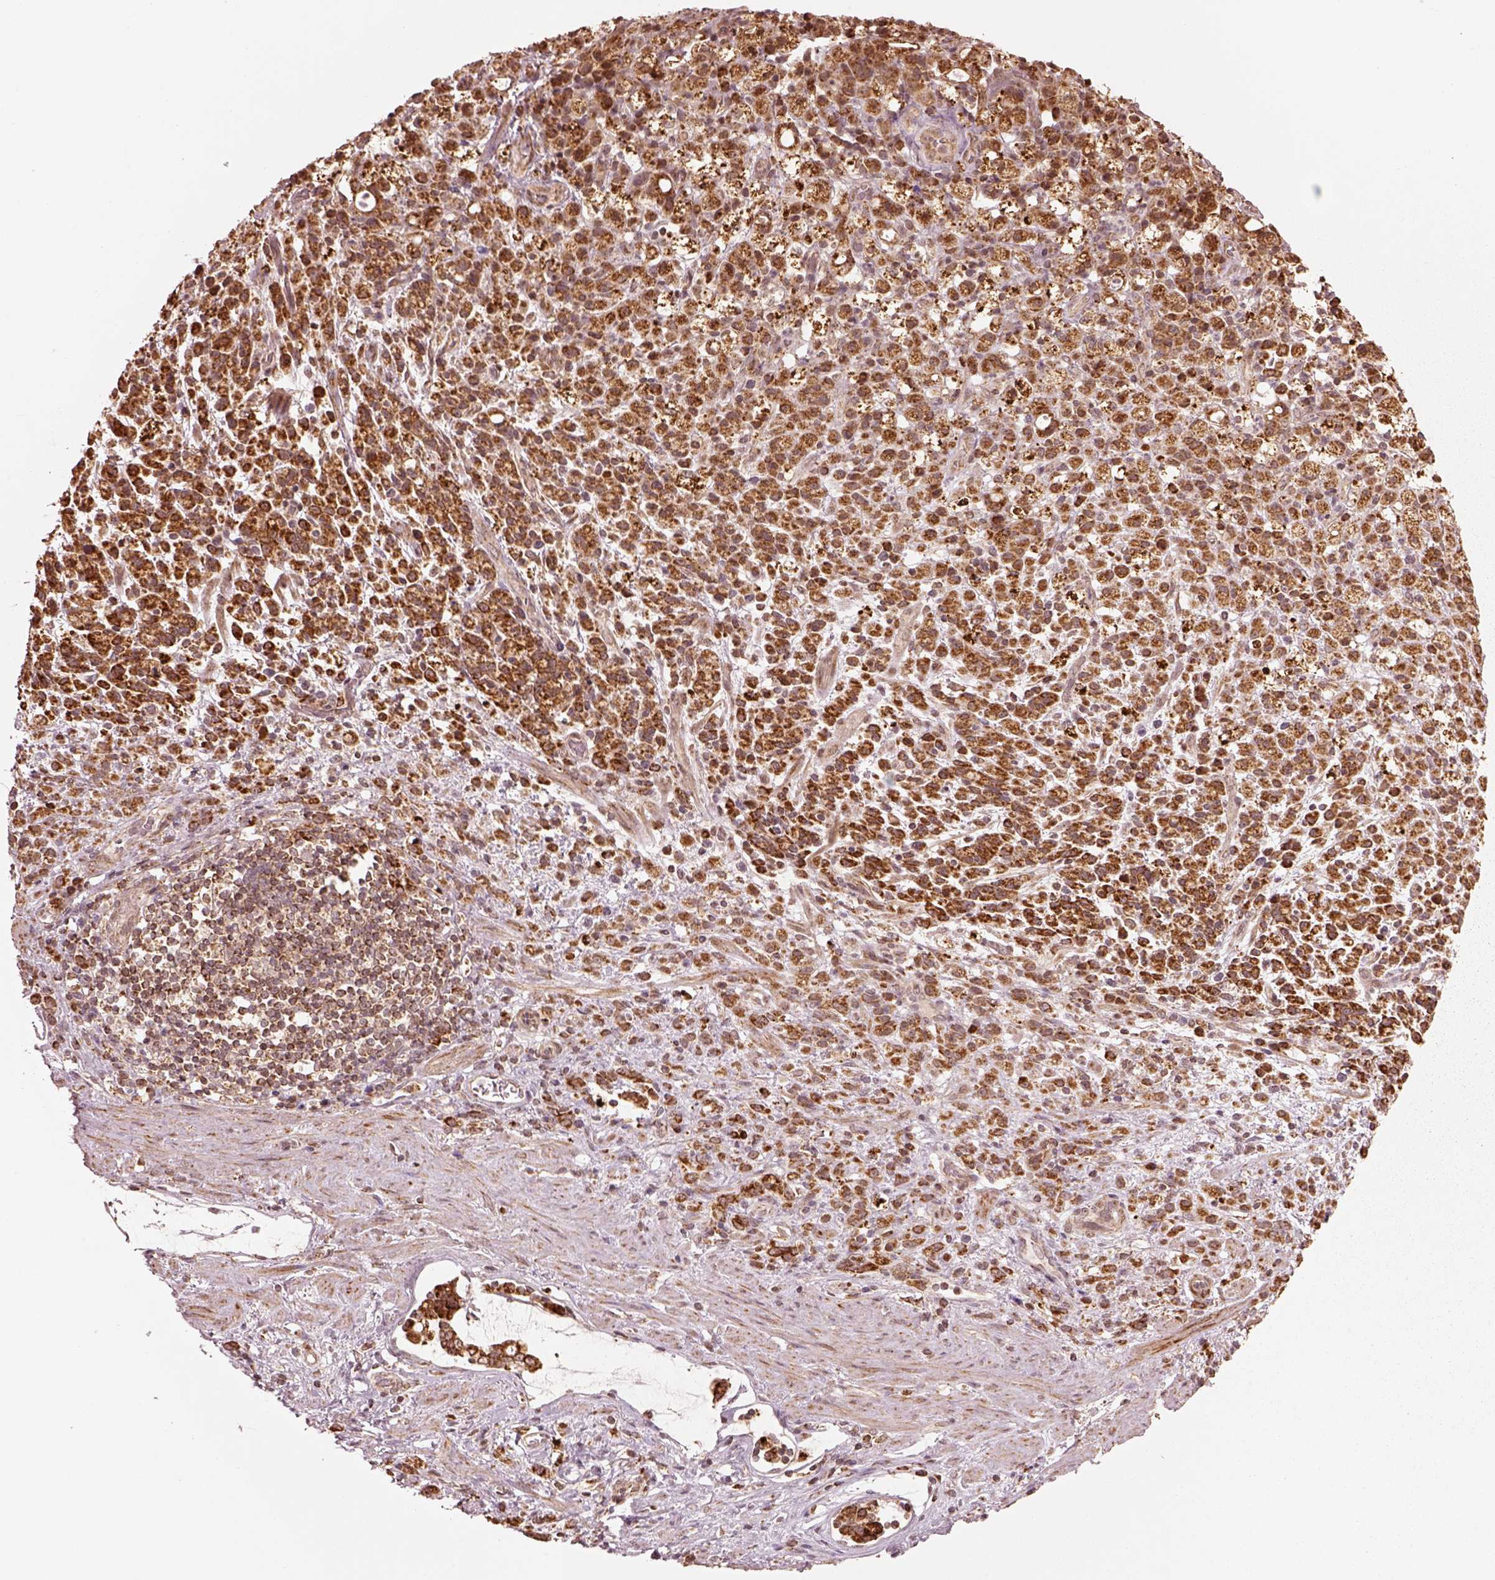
{"staining": {"intensity": "strong", "quantity": ">75%", "location": "cytoplasmic/membranous"}, "tissue": "stomach cancer", "cell_type": "Tumor cells", "image_type": "cancer", "snomed": [{"axis": "morphology", "description": "Adenocarcinoma, NOS"}, {"axis": "topography", "description": "Stomach"}], "caption": "Immunohistochemistry (IHC) photomicrograph of human stomach cancer stained for a protein (brown), which exhibits high levels of strong cytoplasmic/membranous positivity in about >75% of tumor cells.", "gene": "SEL1L3", "patient": {"sex": "female", "age": 60}}